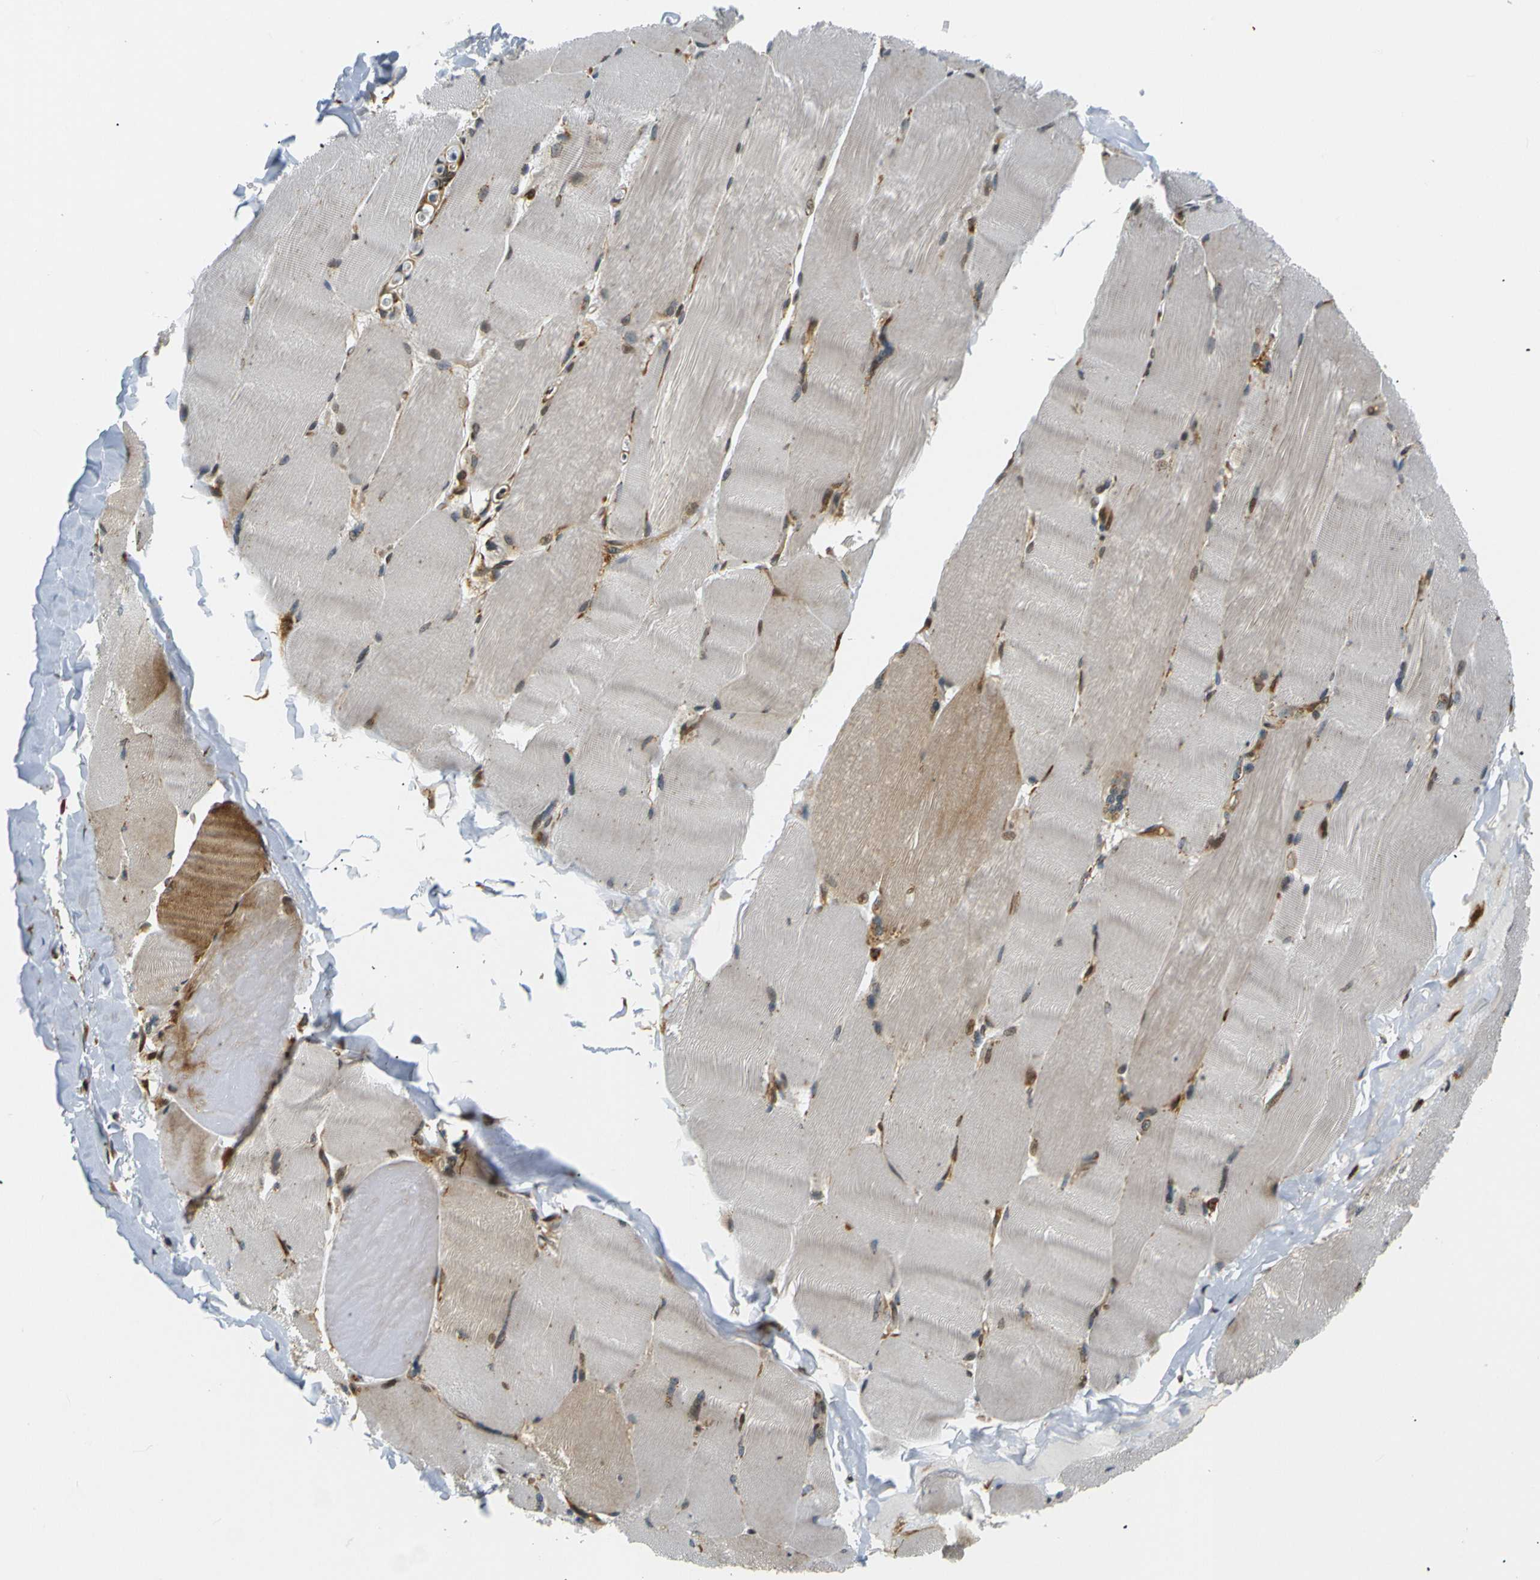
{"staining": {"intensity": "weak", "quantity": "<25%", "location": "cytoplasmic/membranous"}, "tissue": "skeletal muscle", "cell_type": "Myocytes", "image_type": "normal", "snomed": [{"axis": "morphology", "description": "Normal tissue, NOS"}, {"axis": "topography", "description": "Skin"}, {"axis": "topography", "description": "Skeletal muscle"}], "caption": "An immunohistochemistry (IHC) photomicrograph of normal skeletal muscle is shown. There is no staining in myocytes of skeletal muscle.", "gene": "ABCE1", "patient": {"sex": "male", "age": 83}}